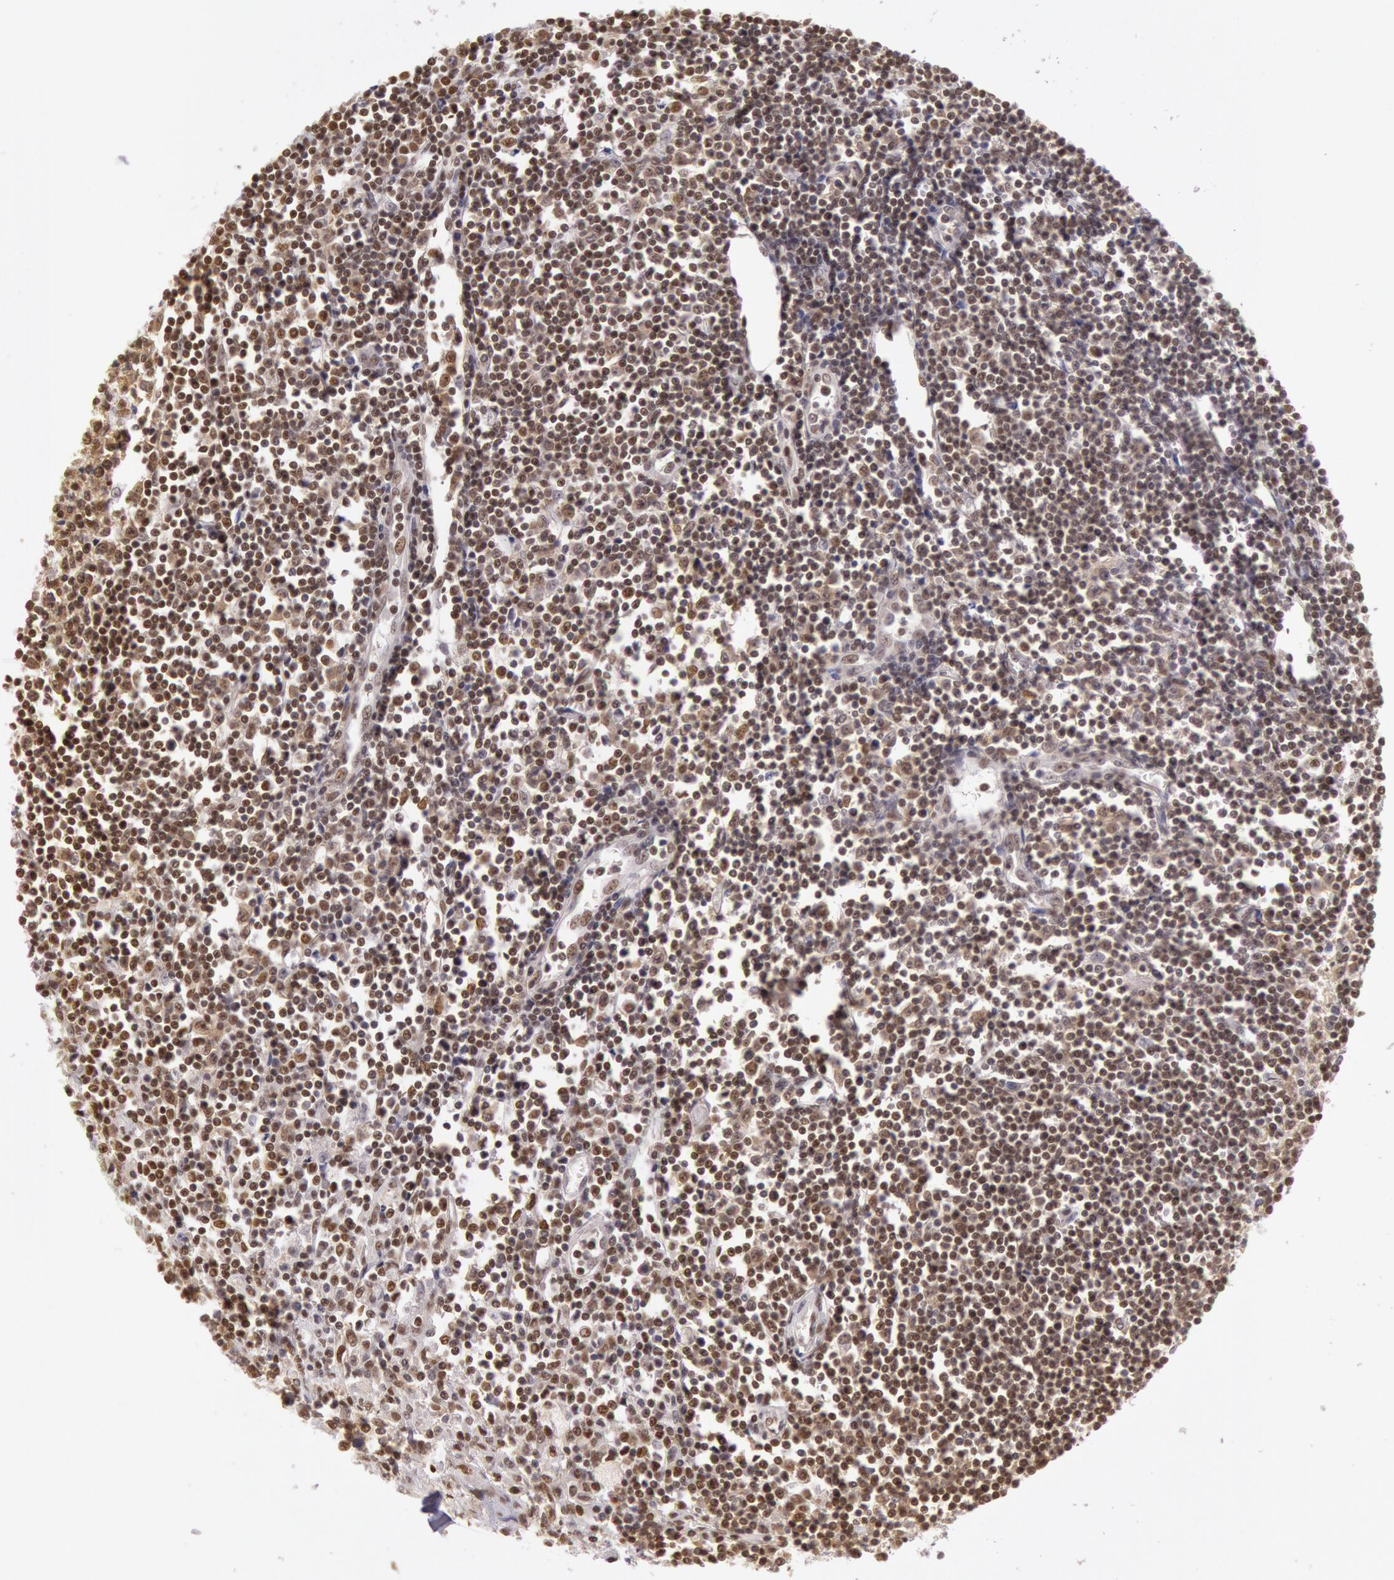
{"staining": {"intensity": "strong", "quantity": ">75%", "location": "nuclear"}, "tissue": "head and neck cancer", "cell_type": "Tumor cells", "image_type": "cancer", "snomed": [{"axis": "morphology", "description": "Squamous cell carcinoma, NOS"}, {"axis": "topography", "description": "Head-Neck"}], "caption": "Immunohistochemical staining of human squamous cell carcinoma (head and neck) displays strong nuclear protein expression in about >75% of tumor cells.", "gene": "ESS2", "patient": {"sex": "male", "age": 64}}